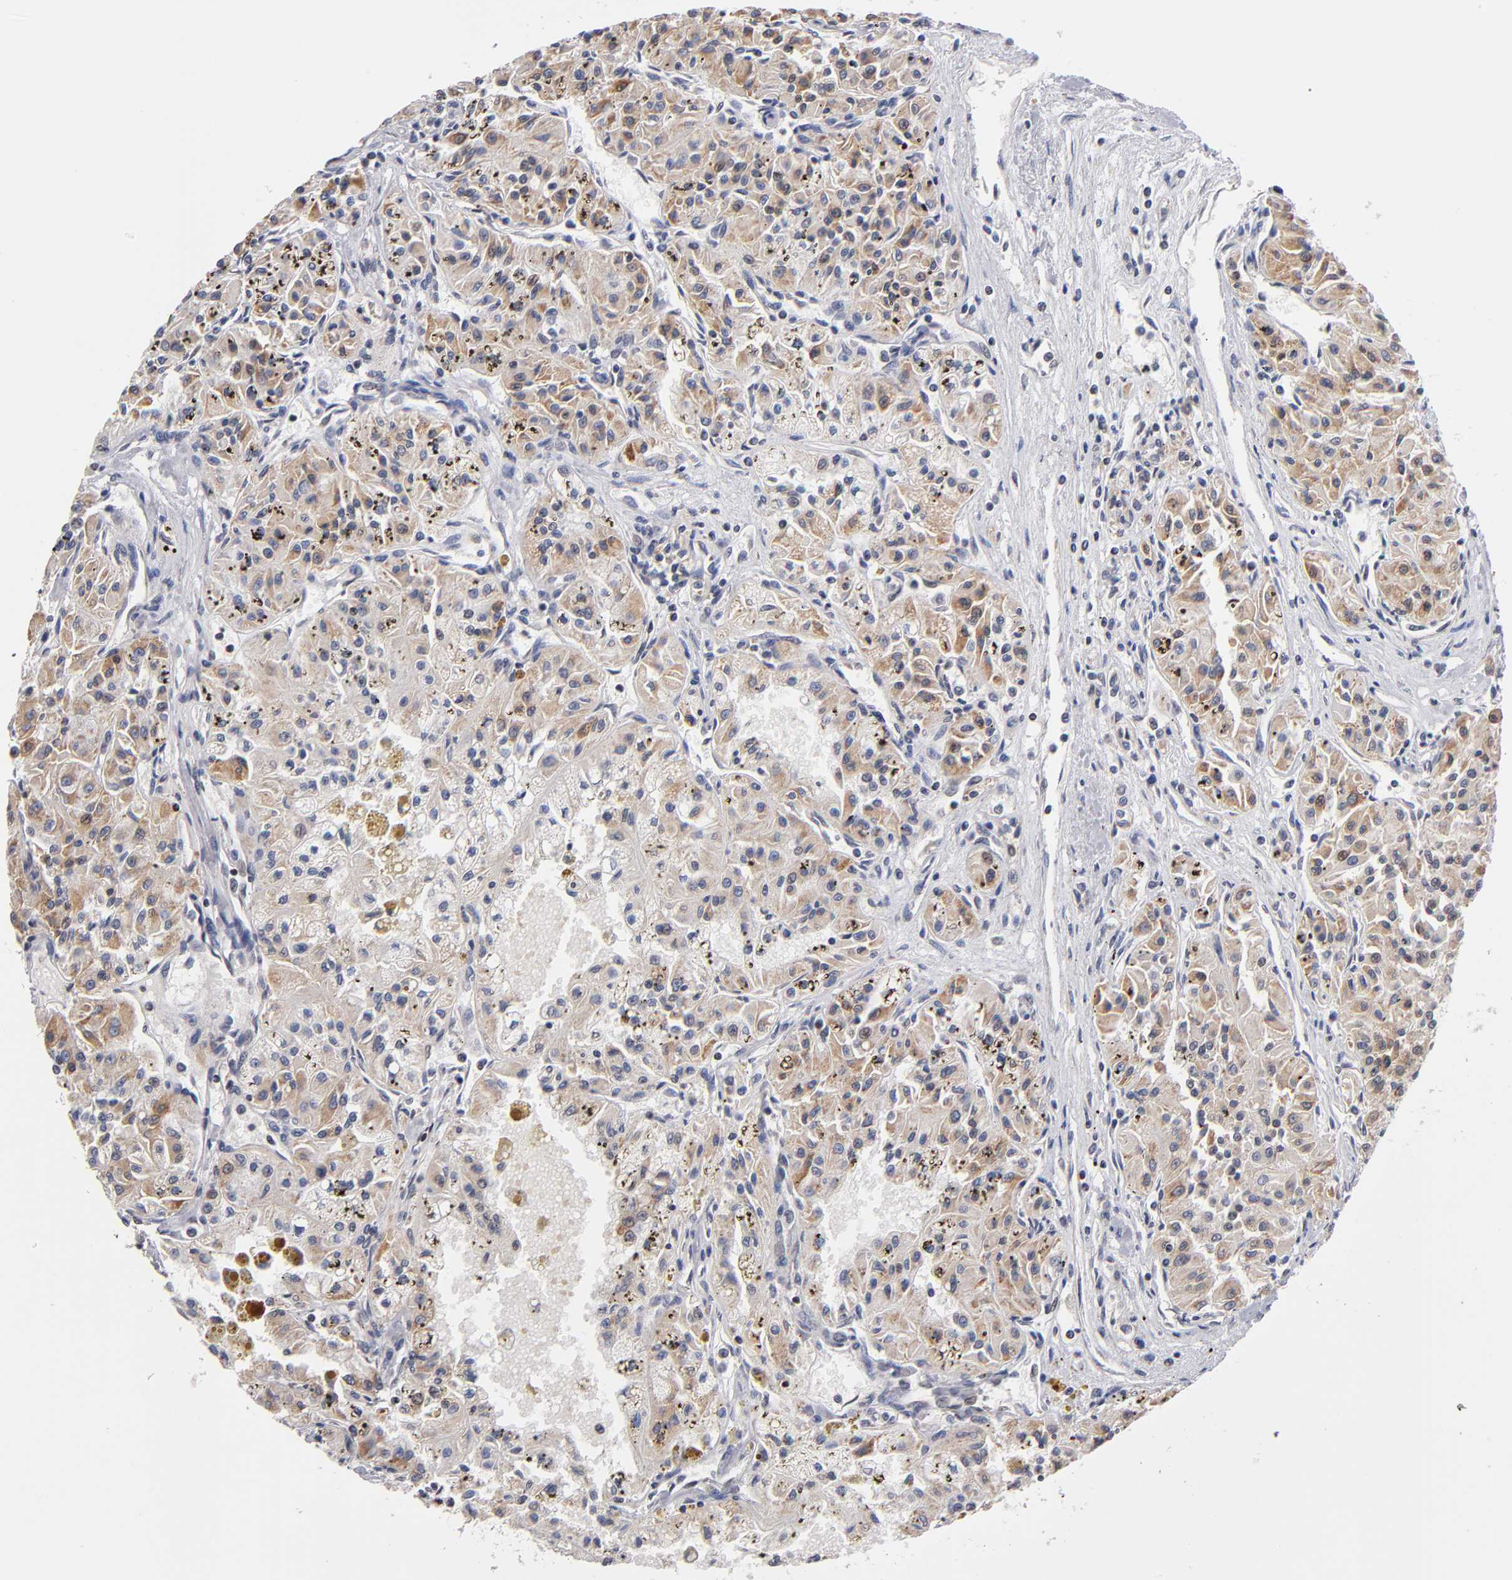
{"staining": {"intensity": "moderate", "quantity": ">75%", "location": "cytoplasmic/membranous"}, "tissue": "renal cancer", "cell_type": "Tumor cells", "image_type": "cancer", "snomed": [{"axis": "morphology", "description": "Adenocarcinoma, NOS"}, {"axis": "topography", "description": "Kidney"}], "caption": "Renal adenocarcinoma was stained to show a protein in brown. There is medium levels of moderate cytoplasmic/membranous positivity in approximately >75% of tumor cells. The protein is stained brown, and the nuclei are stained in blue (DAB IHC with brightfield microscopy, high magnification).", "gene": "ODF2", "patient": {"sex": "male", "age": 78}}